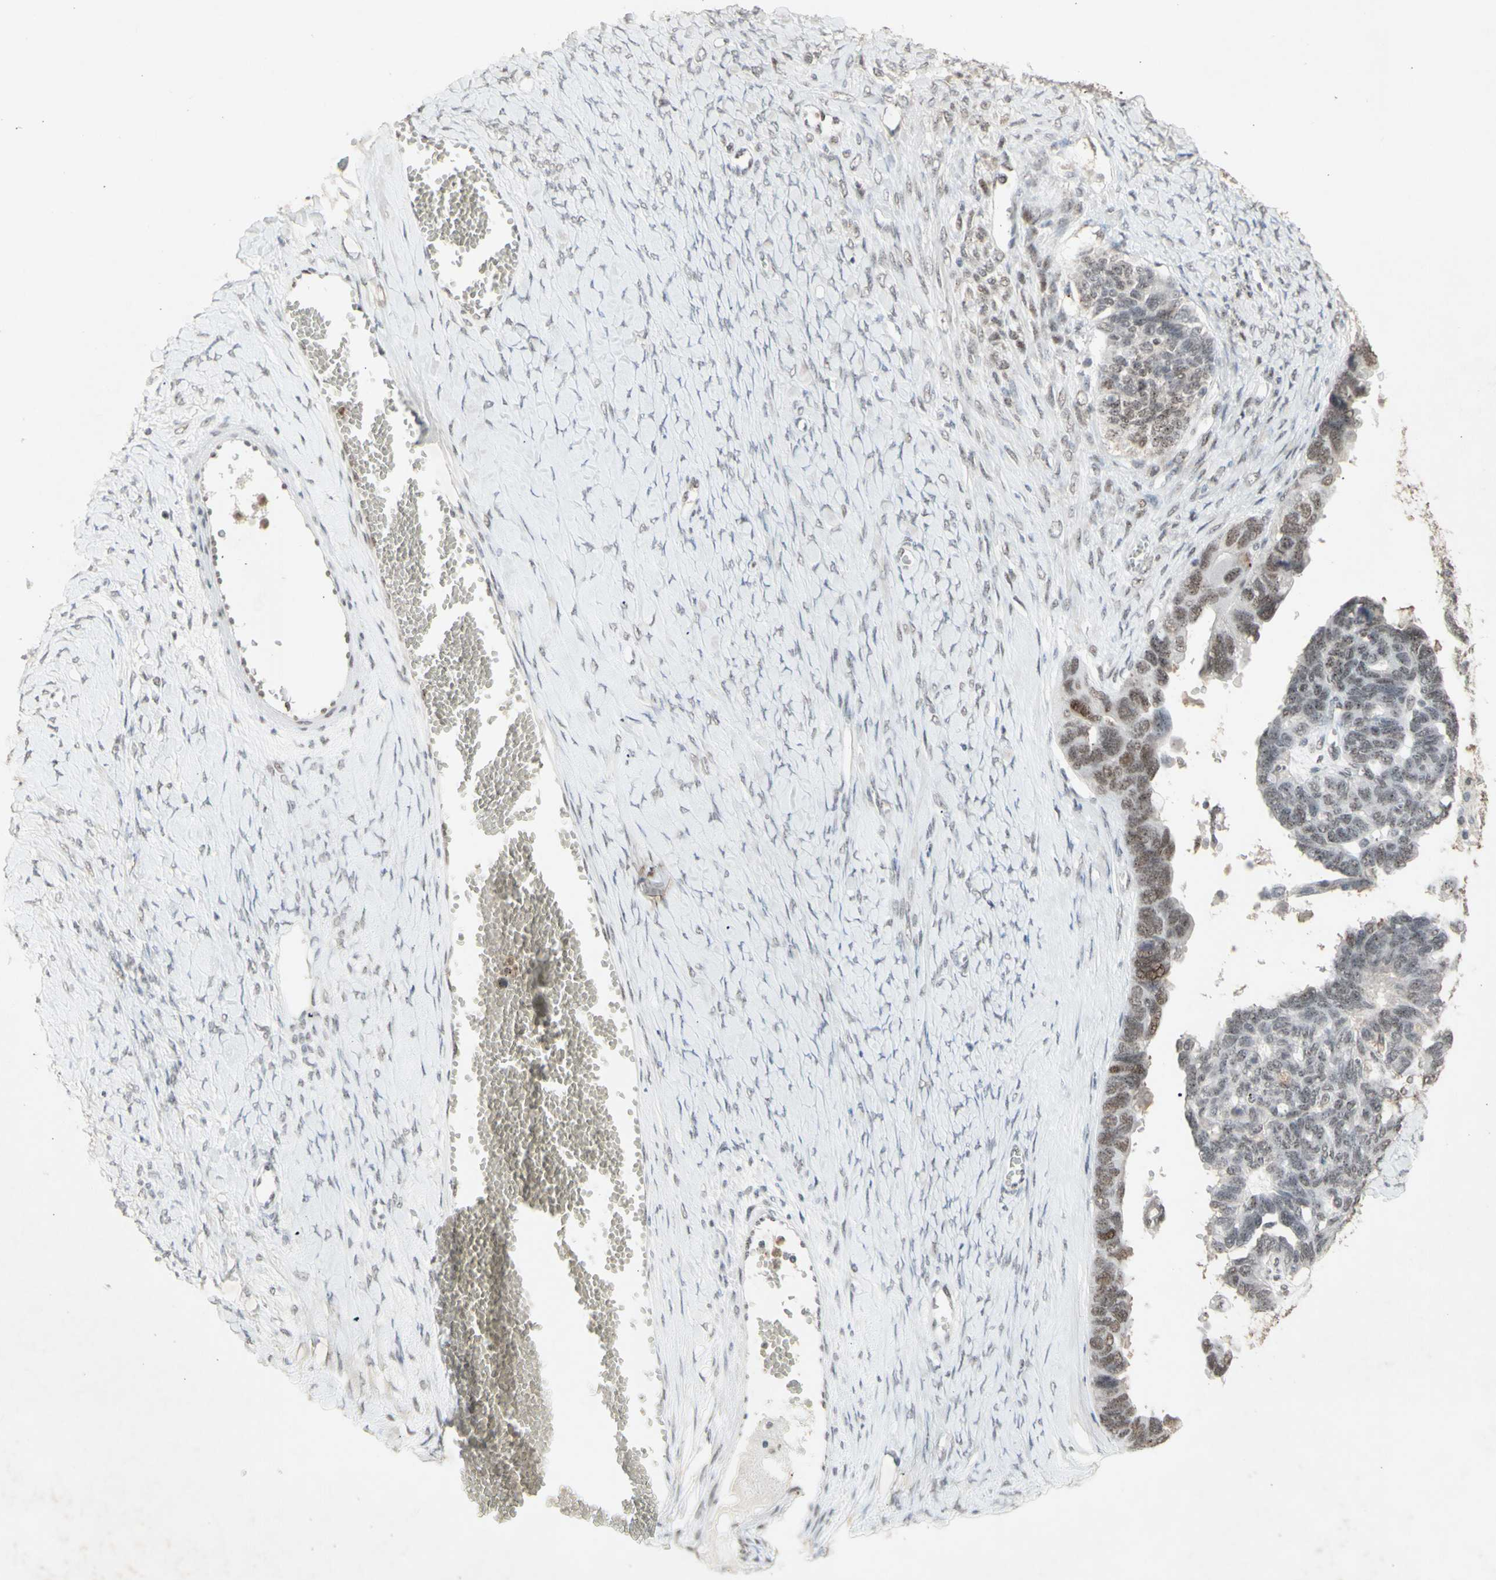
{"staining": {"intensity": "weak", "quantity": "25%-75%", "location": "nuclear"}, "tissue": "ovarian cancer", "cell_type": "Tumor cells", "image_type": "cancer", "snomed": [{"axis": "morphology", "description": "Cystadenocarcinoma, serous, NOS"}, {"axis": "topography", "description": "Ovary"}], "caption": "Weak nuclear expression is identified in about 25%-75% of tumor cells in ovarian cancer.", "gene": "CENPB", "patient": {"sex": "female", "age": 79}}